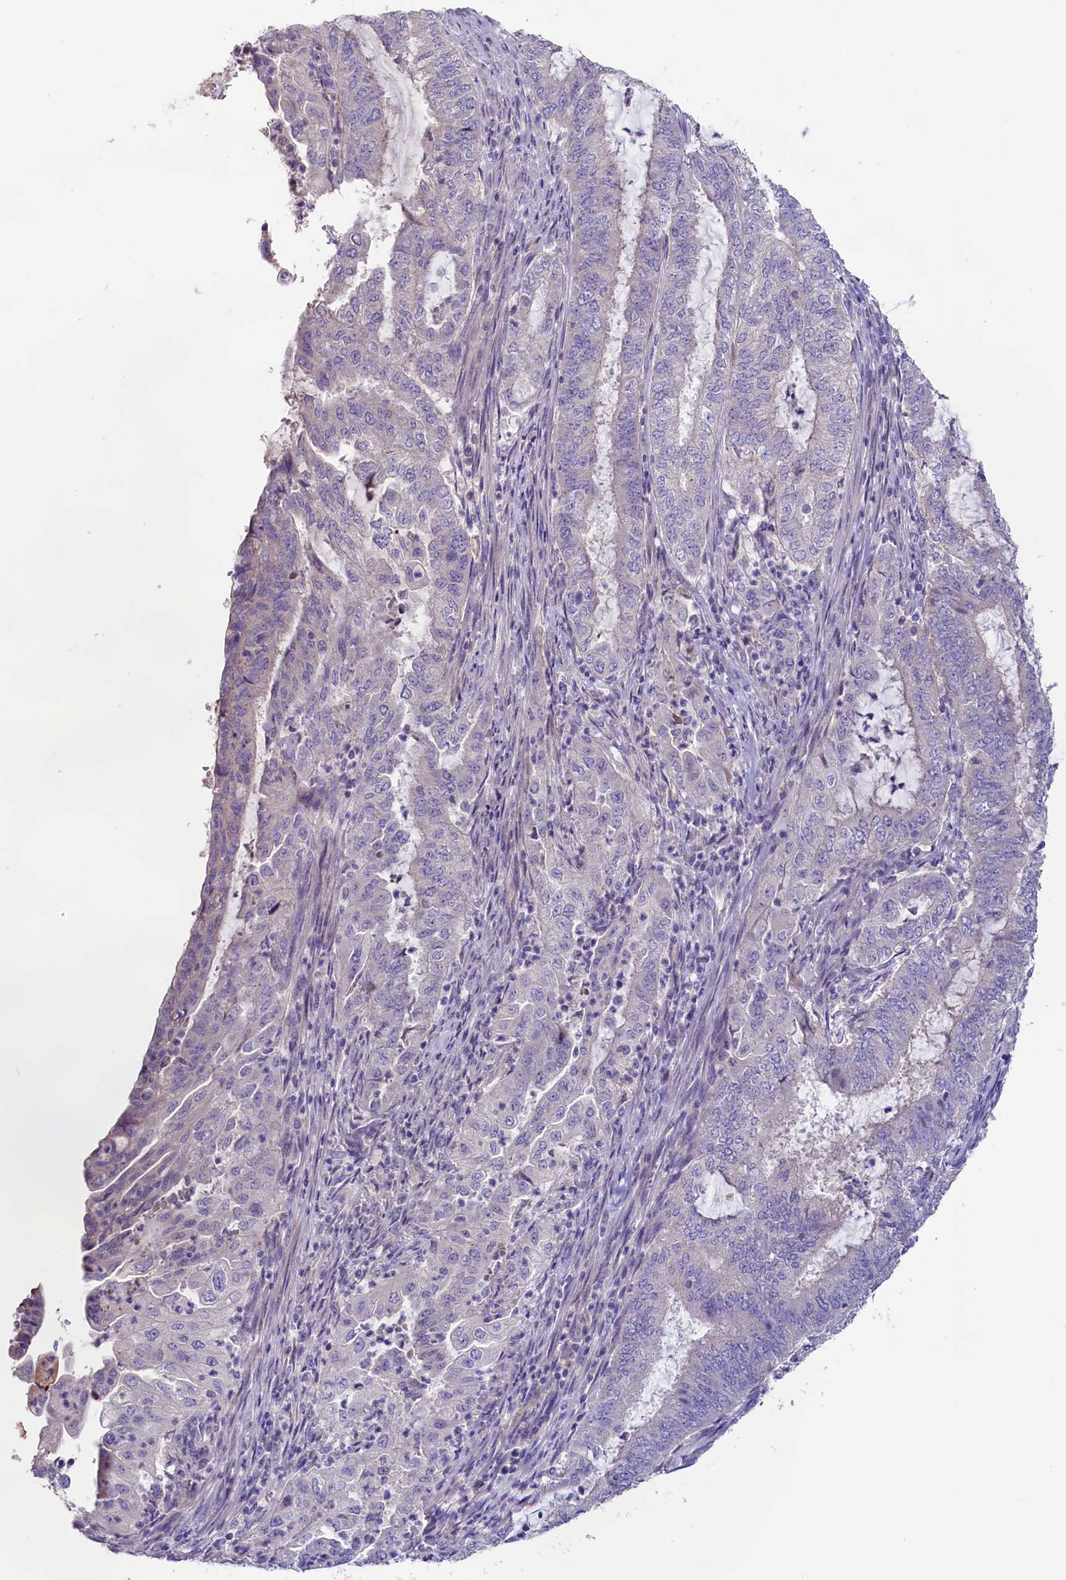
{"staining": {"intensity": "negative", "quantity": "none", "location": "none"}, "tissue": "endometrial cancer", "cell_type": "Tumor cells", "image_type": "cancer", "snomed": [{"axis": "morphology", "description": "Adenocarcinoma, NOS"}, {"axis": "topography", "description": "Endometrium"}], "caption": "Protein analysis of adenocarcinoma (endometrial) shows no significant staining in tumor cells.", "gene": "CD99L2", "patient": {"sex": "female", "age": 51}}